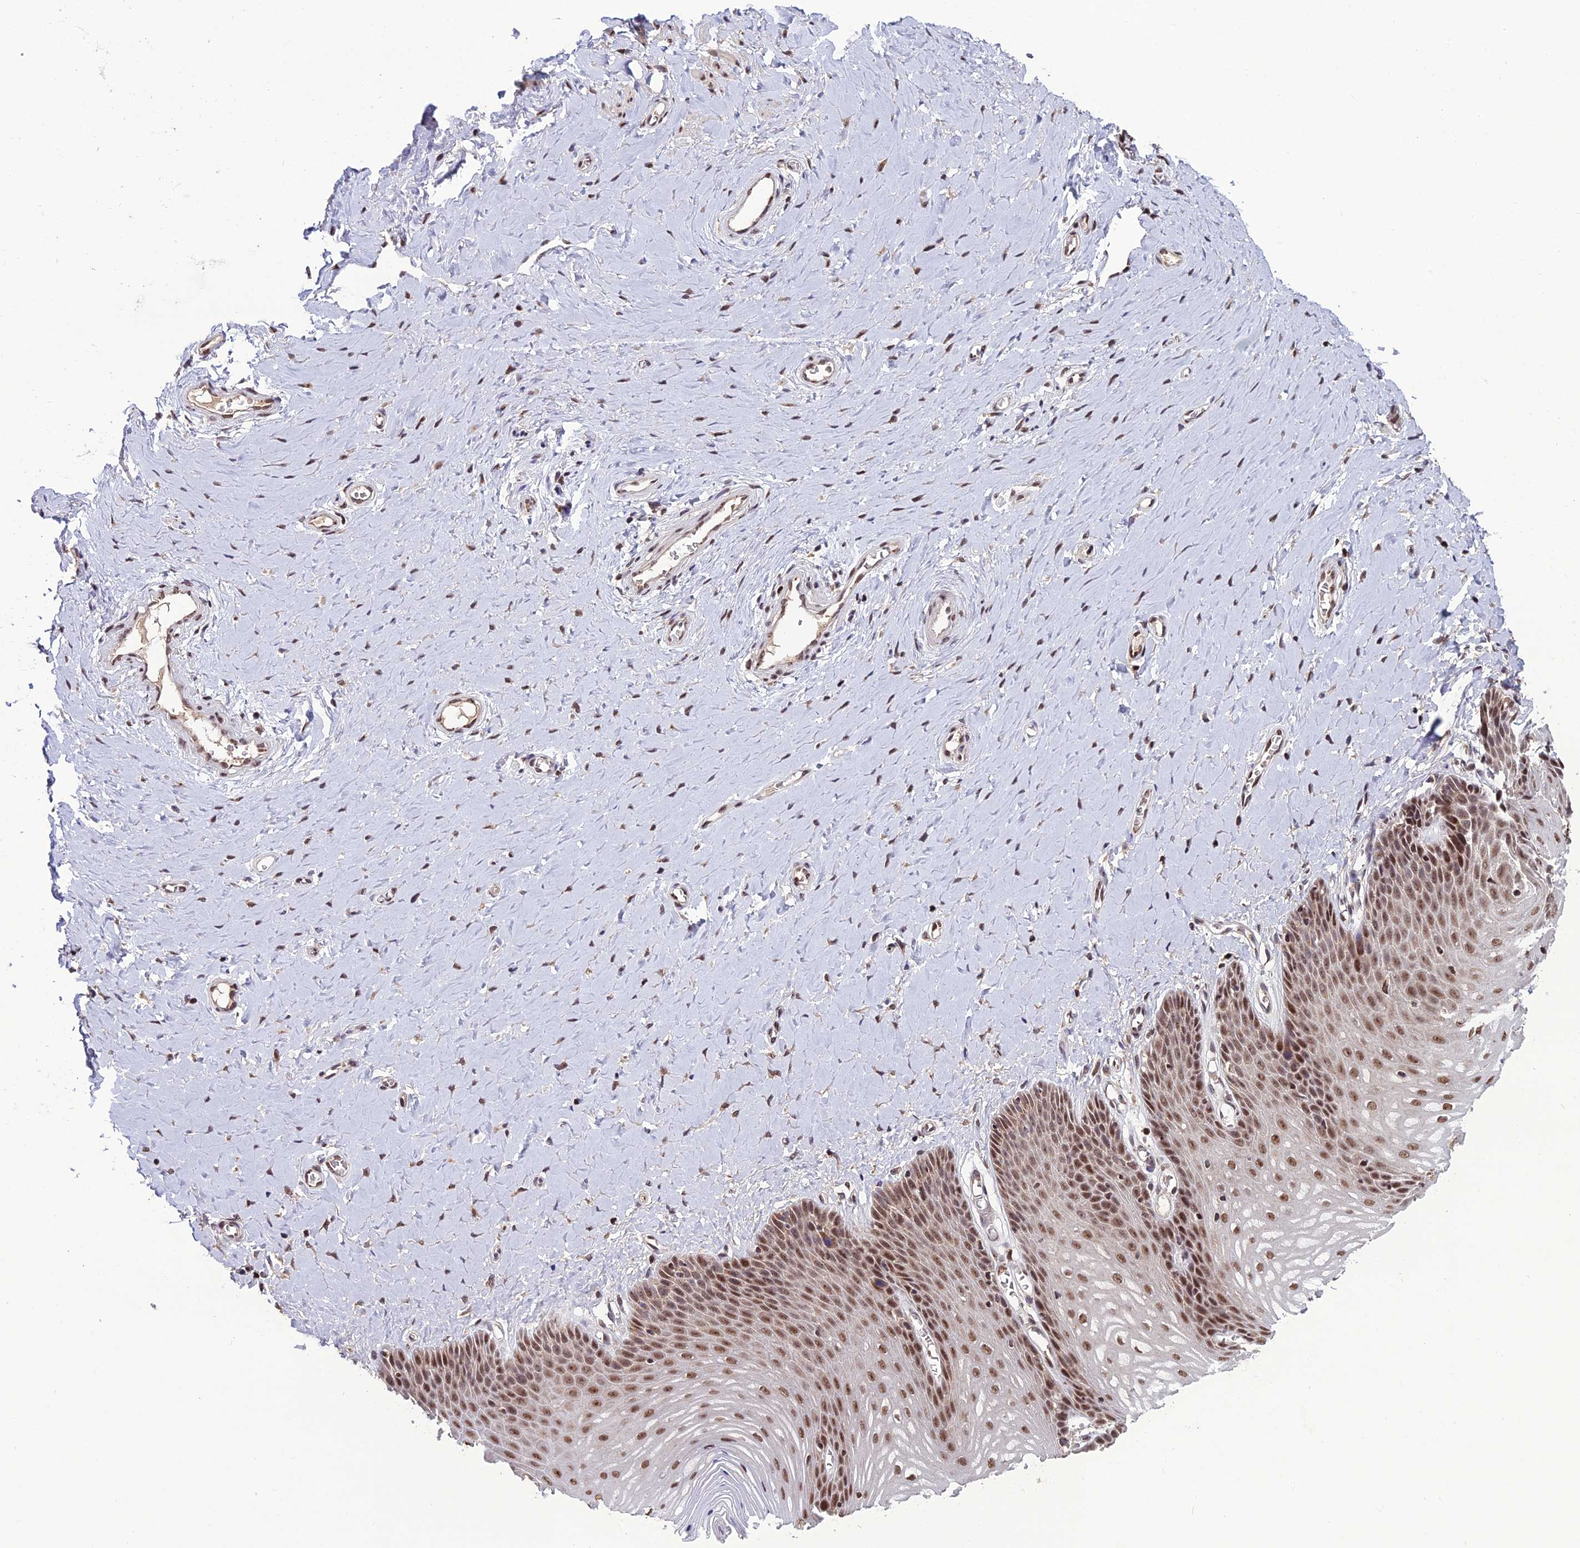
{"staining": {"intensity": "moderate", "quantity": ">75%", "location": "nuclear"}, "tissue": "vagina", "cell_type": "Squamous epithelial cells", "image_type": "normal", "snomed": [{"axis": "morphology", "description": "Normal tissue, NOS"}, {"axis": "topography", "description": "Vagina"}], "caption": "Protein staining exhibits moderate nuclear expression in approximately >75% of squamous epithelial cells in normal vagina. (DAB (3,3'-diaminobenzidine) = brown stain, brightfield microscopy at high magnification).", "gene": "ARL2", "patient": {"sex": "female", "age": 65}}